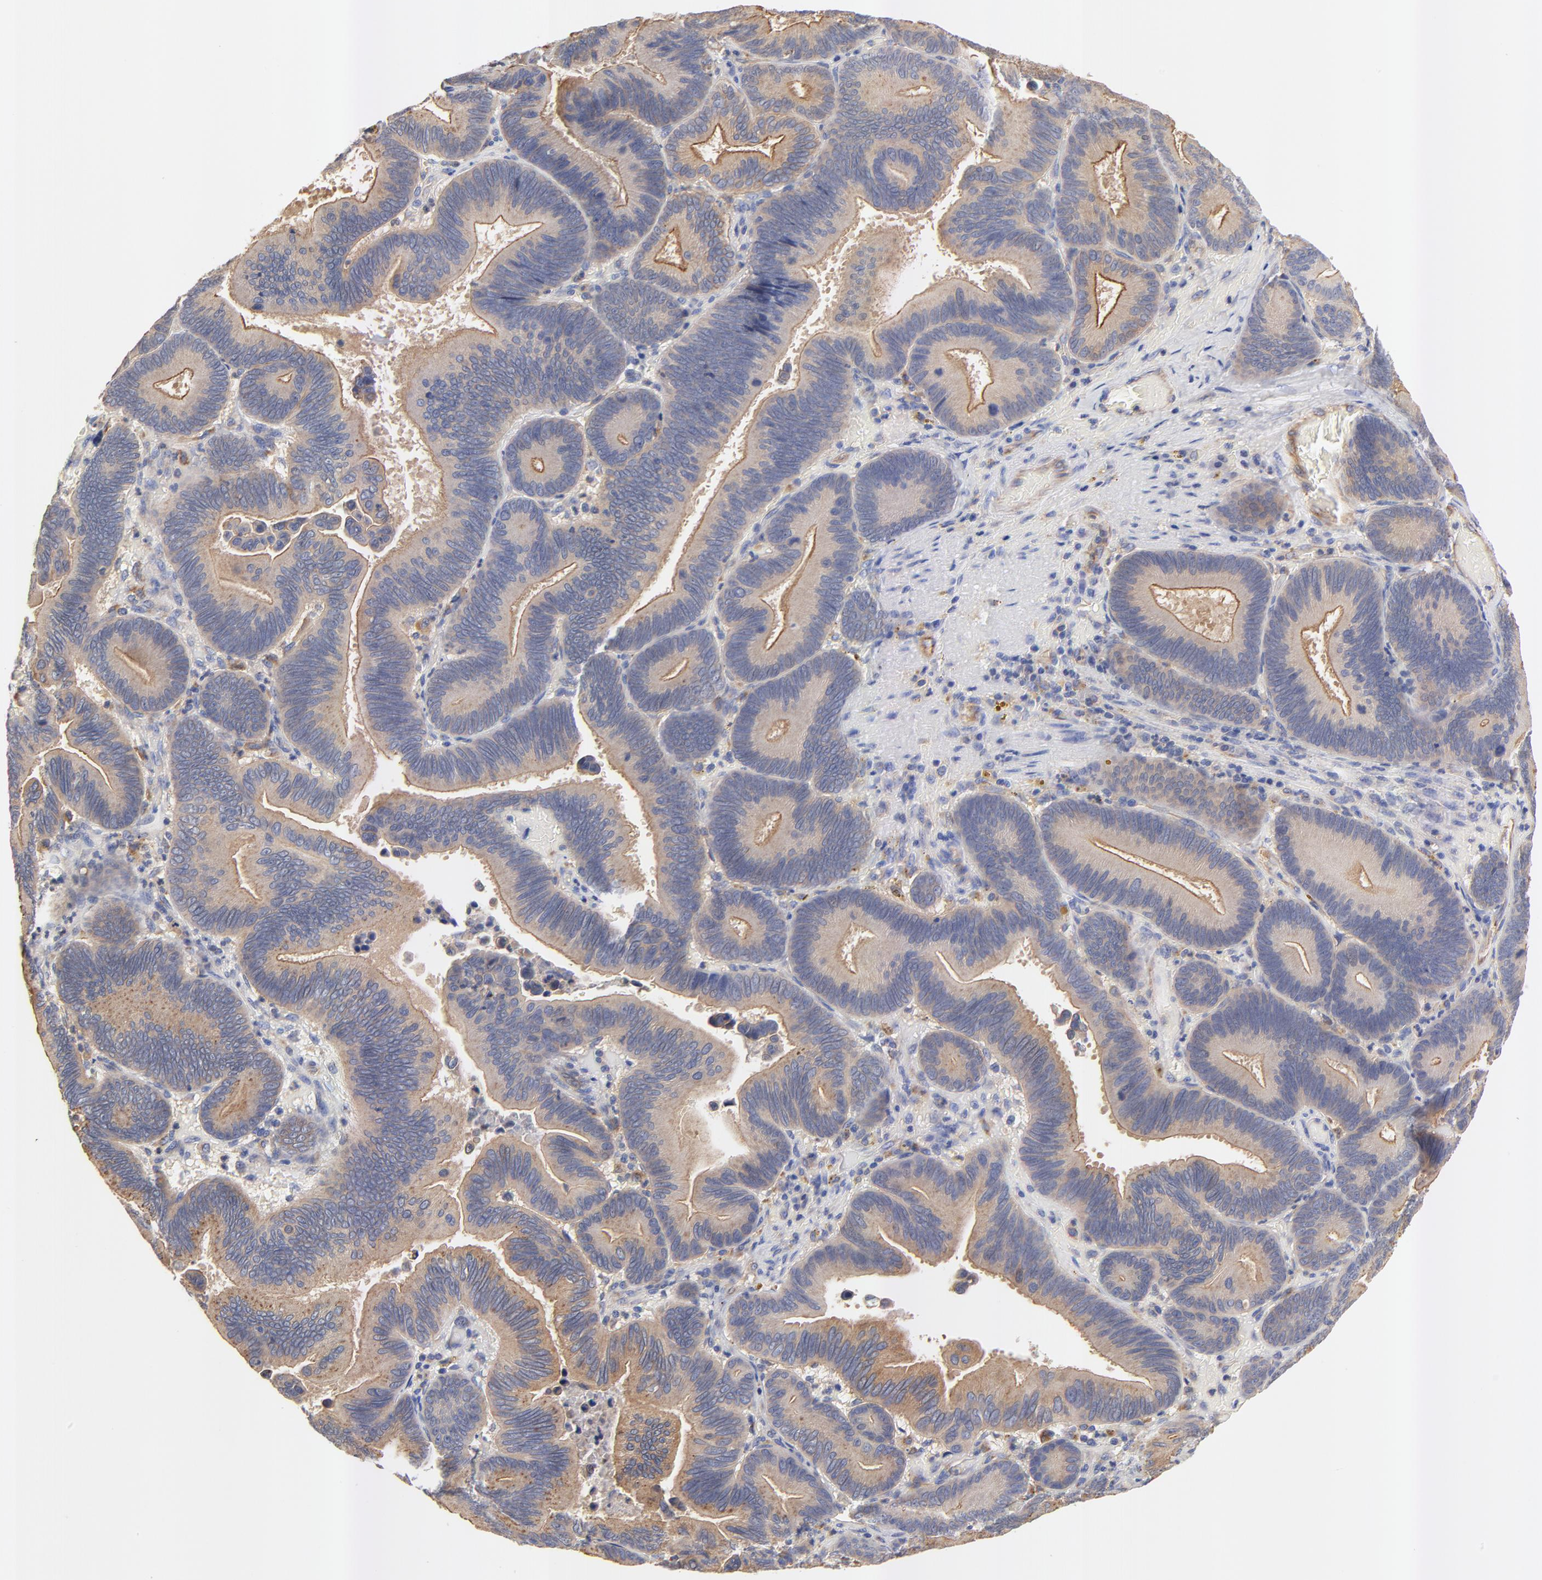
{"staining": {"intensity": "moderate", "quantity": ">75%", "location": "cytoplasmic/membranous"}, "tissue": "pancreatic cancer", "cell_type": "Tumor cells", "image_type": "cancer", "snomed": [{"axis": "morphology", "description": "Adenocarcinoma, NOS"}, {"axis": "topography", "description": "Pancreas"}], "caption": "Immunohistochemistry (DAB) staining of pancreatic cancer (adenocarcinoma) reveals moderate cytoplasmic/membranous protein expression in approximately >75% of tumor cells. (DAB (3,3'-diaminobenzidine) IHC, brown staining for protein, blue staining for nuclei).", "gene": "FBXL2", "patient": {"sex": "male", "age": 82}}